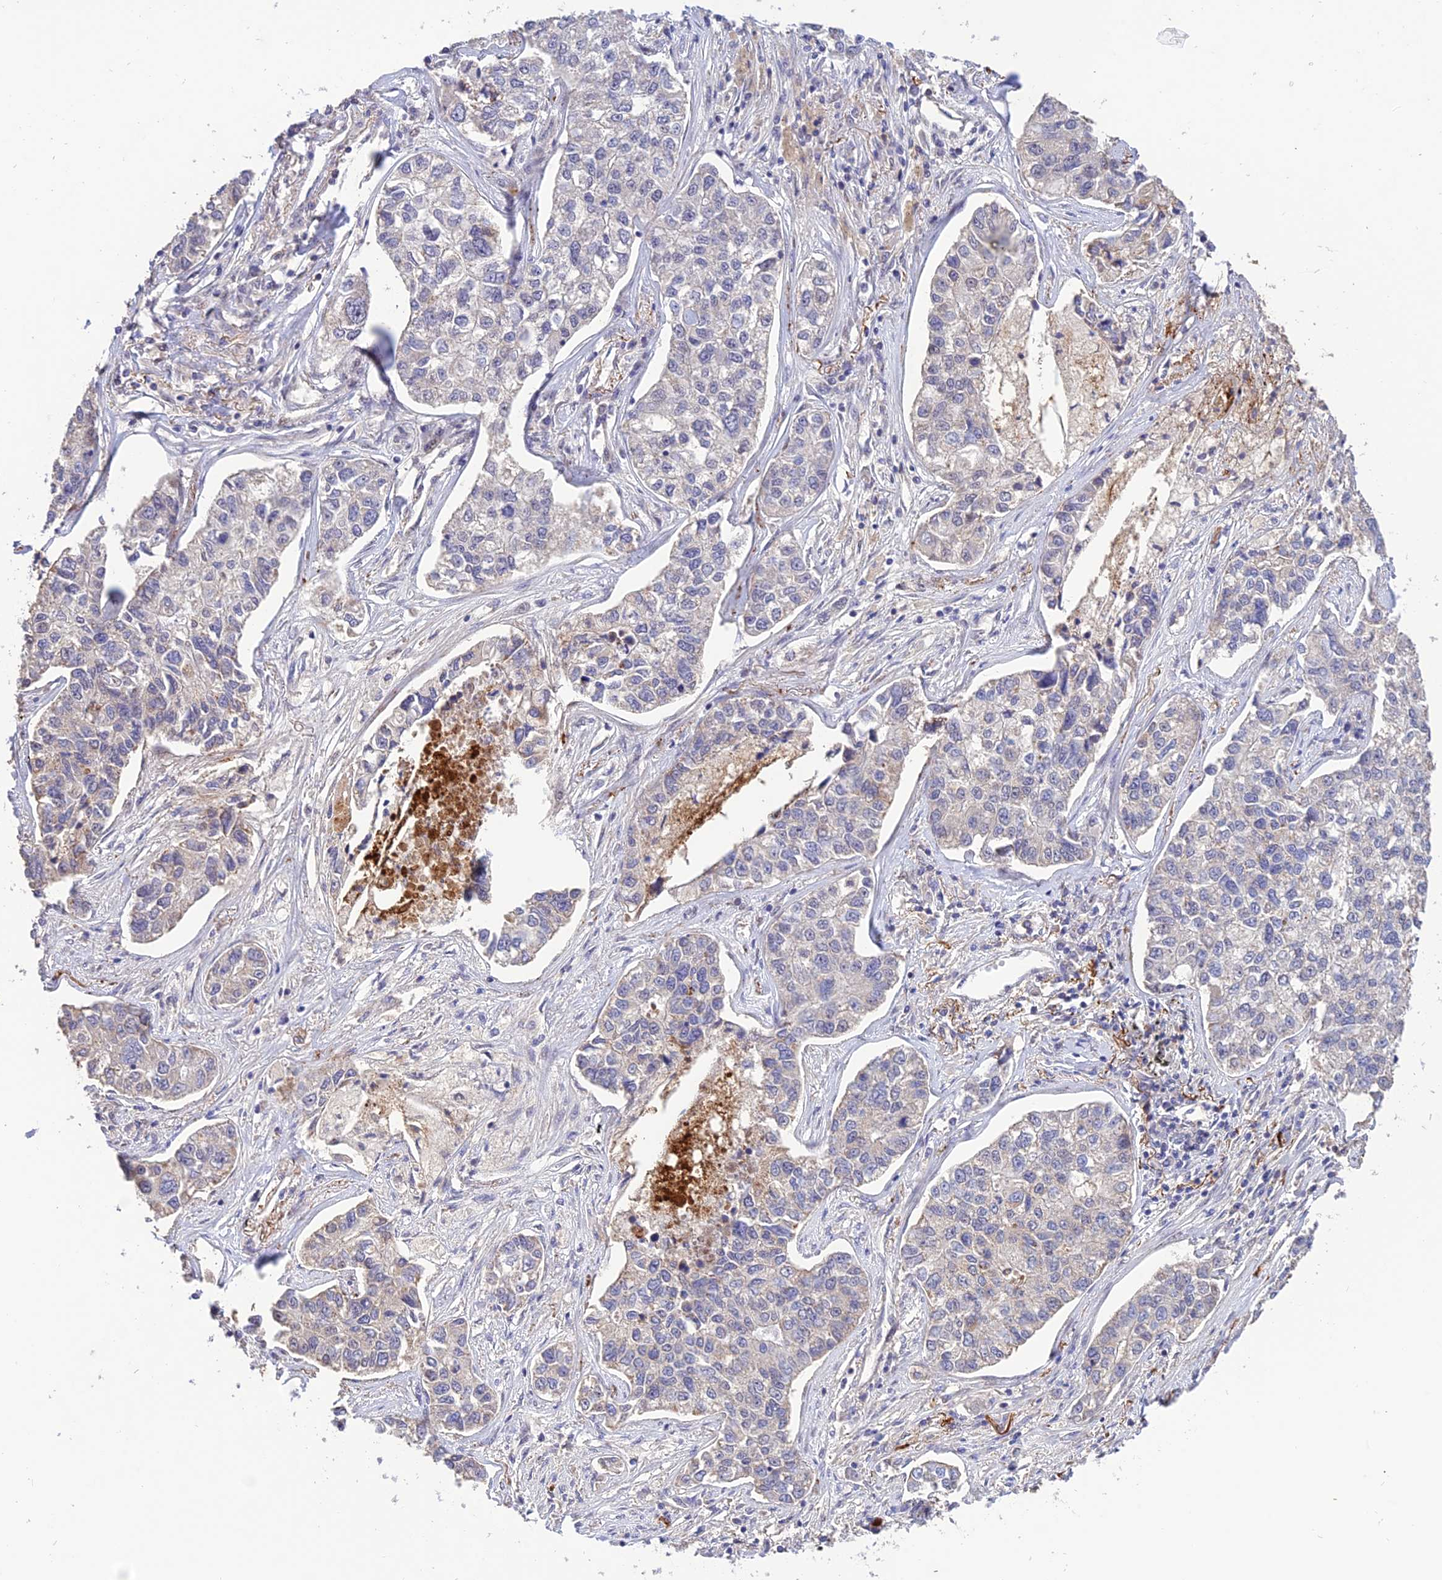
{"staining": {"intensity": "negative", "quantity": "none", "location": "none"}, "tissue": "lung cancer", "cell_type": "Tumor cells", "image_type": "cancer", "snomed": [{"axis": "morphology", "description": "Adenocarcinoma, NOS"}, {"axis": "topography", "description": "Lung"}], "caption": "Tumor cells show no significant protein staining in lung cancer. (DAB immunohistochemistry (IHC) with hematoxylin counter stain).", "gene": "WDR55", "patient": {"sex": "male", "age": 49}}